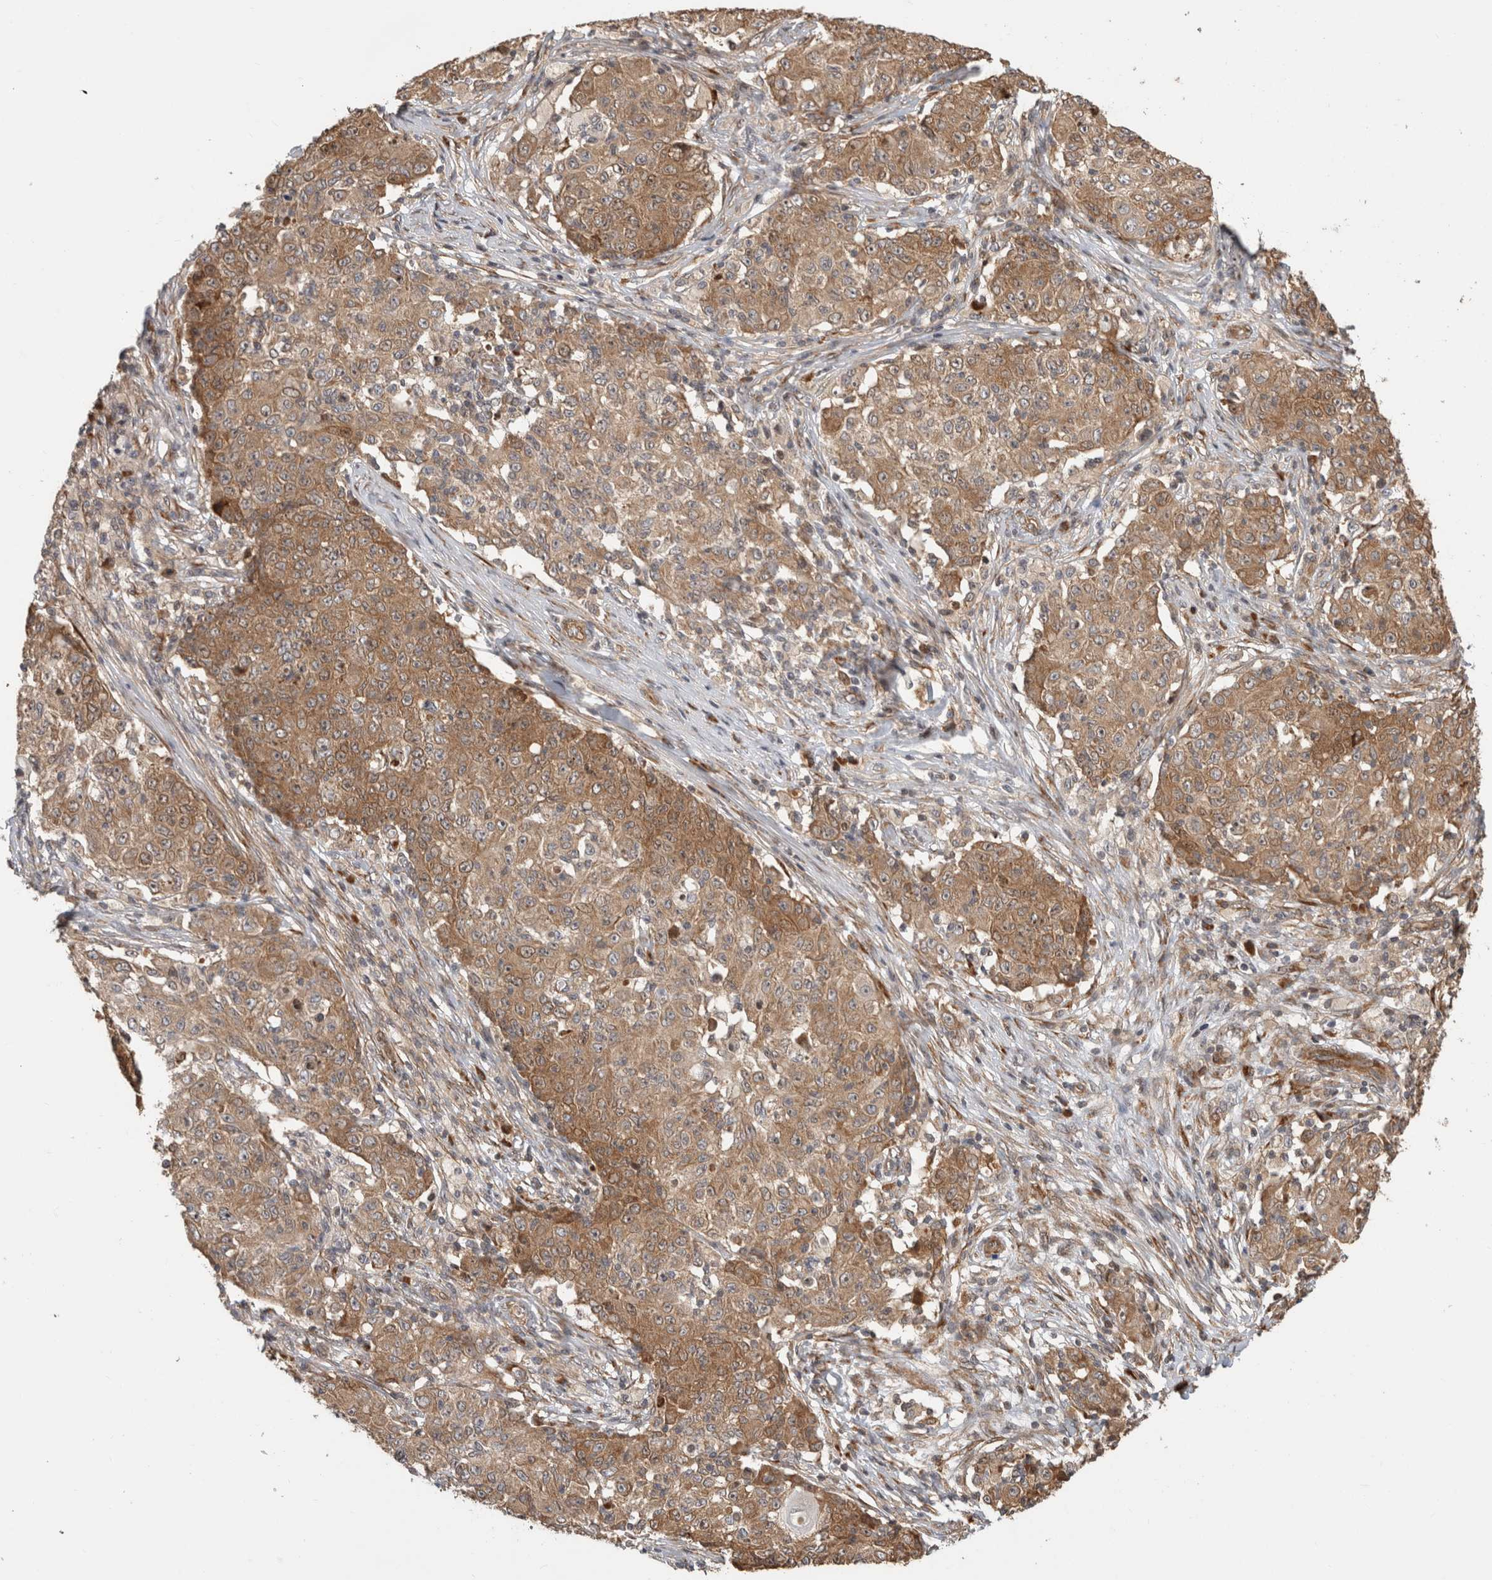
{"staining": {"intensity": "moderate", "quantity": ">75%", "location": "cytoplasmic/membranous"}, "tissue": "ovarian cancer", "cell_type": "Tumor cells", "image_type": "cancer", "snomed": [{"axis": "morphology", "description": "Carcinoma, endometroid"}, {"axis": "topography", "description": "Ovary"}], "caption": "Ovarian cancer (endometroid carcinoma) stained with DAB immunohistochemistry (IHC) exhibits medium levels of moderate cytoplasmic/membranous staining in about >75% of tumor cells. The staining is performed using DAB (3,3'-diaminobenzidine) brown chromogen to label protein expression. The nuclei are counter-stained blue using hematoxylin.", "gene": "PCDHB15", "patient": {"sex": "female", "age": 42}}